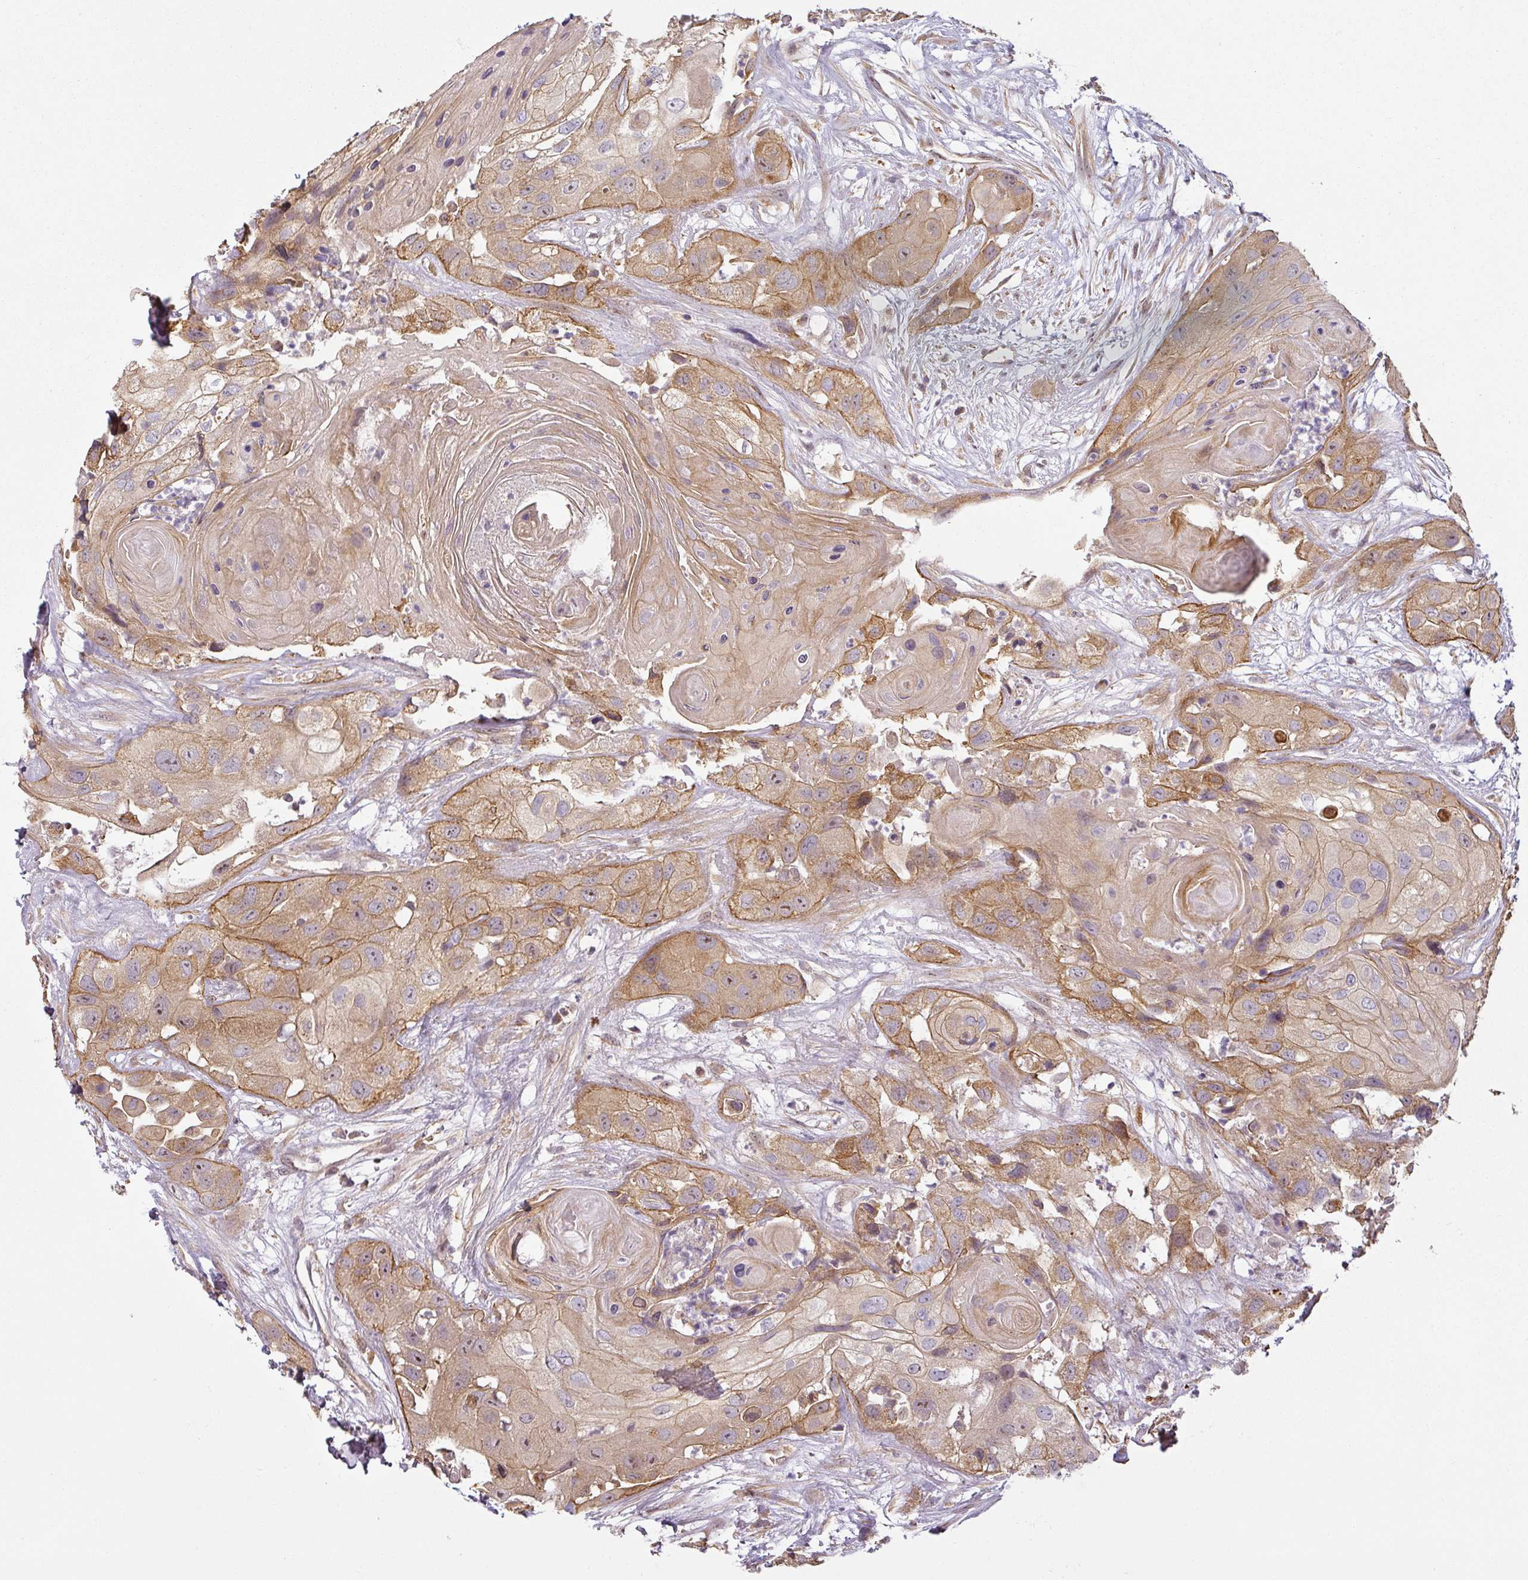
{"staining": {"intensity": "moderate", "quantity": ">75%", "location": "cytoplasmic/membranous,nuclear"}, "tissue": "head and neck cancer", "cell_type": "Tumor cells", "image_type": "cancer", "snomed": [{"axis": "morphology", "description": "Squamous cell carcinoma, NOS"}, {"axis": "topography", "description": "Head-Neck"}], "caption": "Immunohistochemistry (DAB) staining of human head and neck cancer exhibits moderate cytoplasmic/membranous and nuclear protein staining in approximately >75% of tumor cells.", "gene": "DIMT1", "patient": {"sex": "male", "age": 83}}